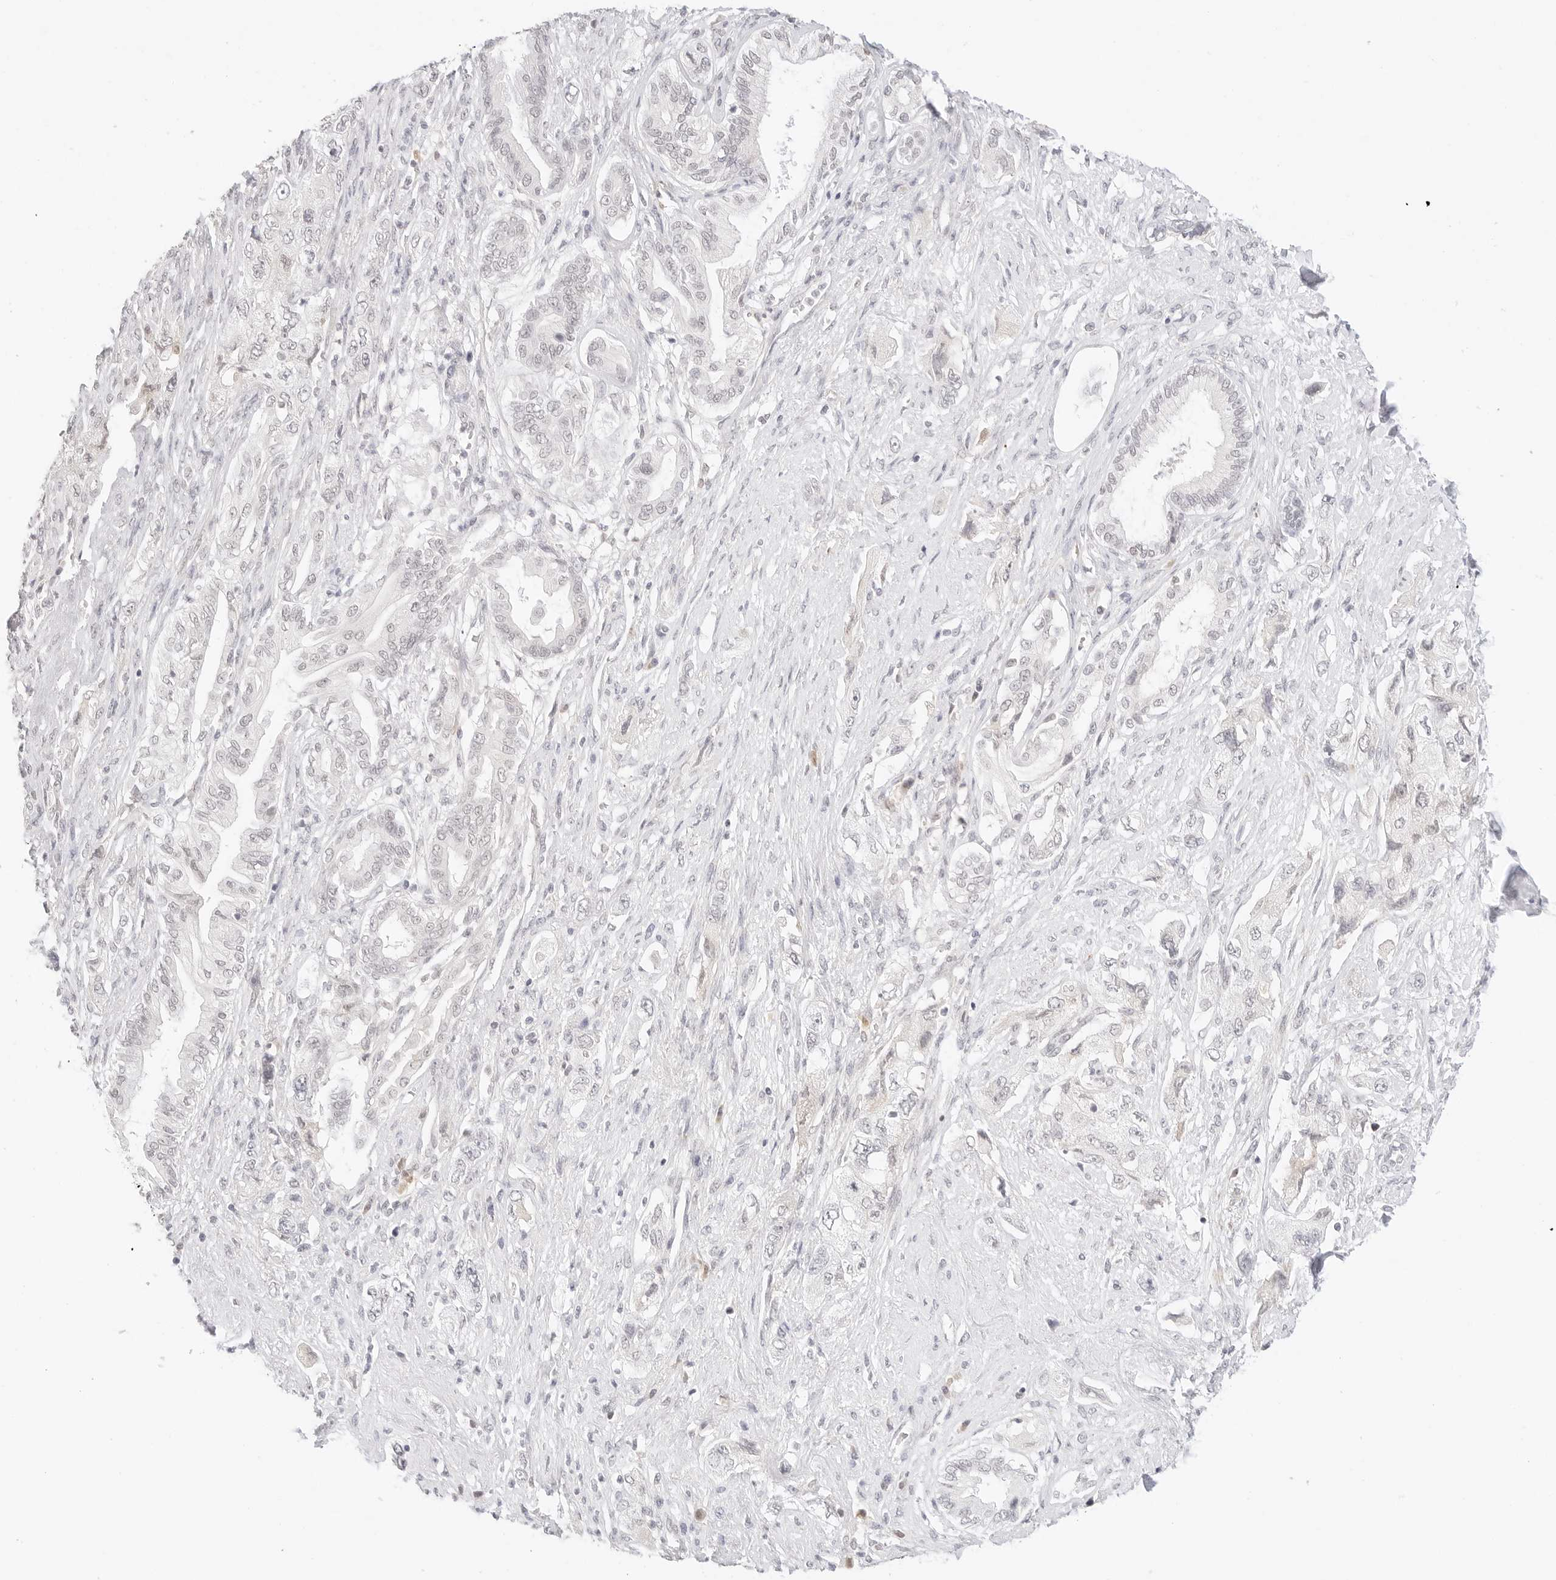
{"staining": {"intensity": "negative", "quantity": "none", "location": "none"}, "tissue": "pancreatic cancer", "cell_type": "Tumor cells", "image_type": "cancer", "snomed": [{"axis": "morphology", "description": "Adenocarcinoma, NOS"}, {"axis": "topography", "description": "Pancreas"}], "caption": "The immunohistochemistry (IHC) micrograph has no significant expression in tumor cells of pancreatic cancer (adenocarcinoma) tissue.", "gene": "XKR4", "patient": {"sex": "female", "age": 73}}